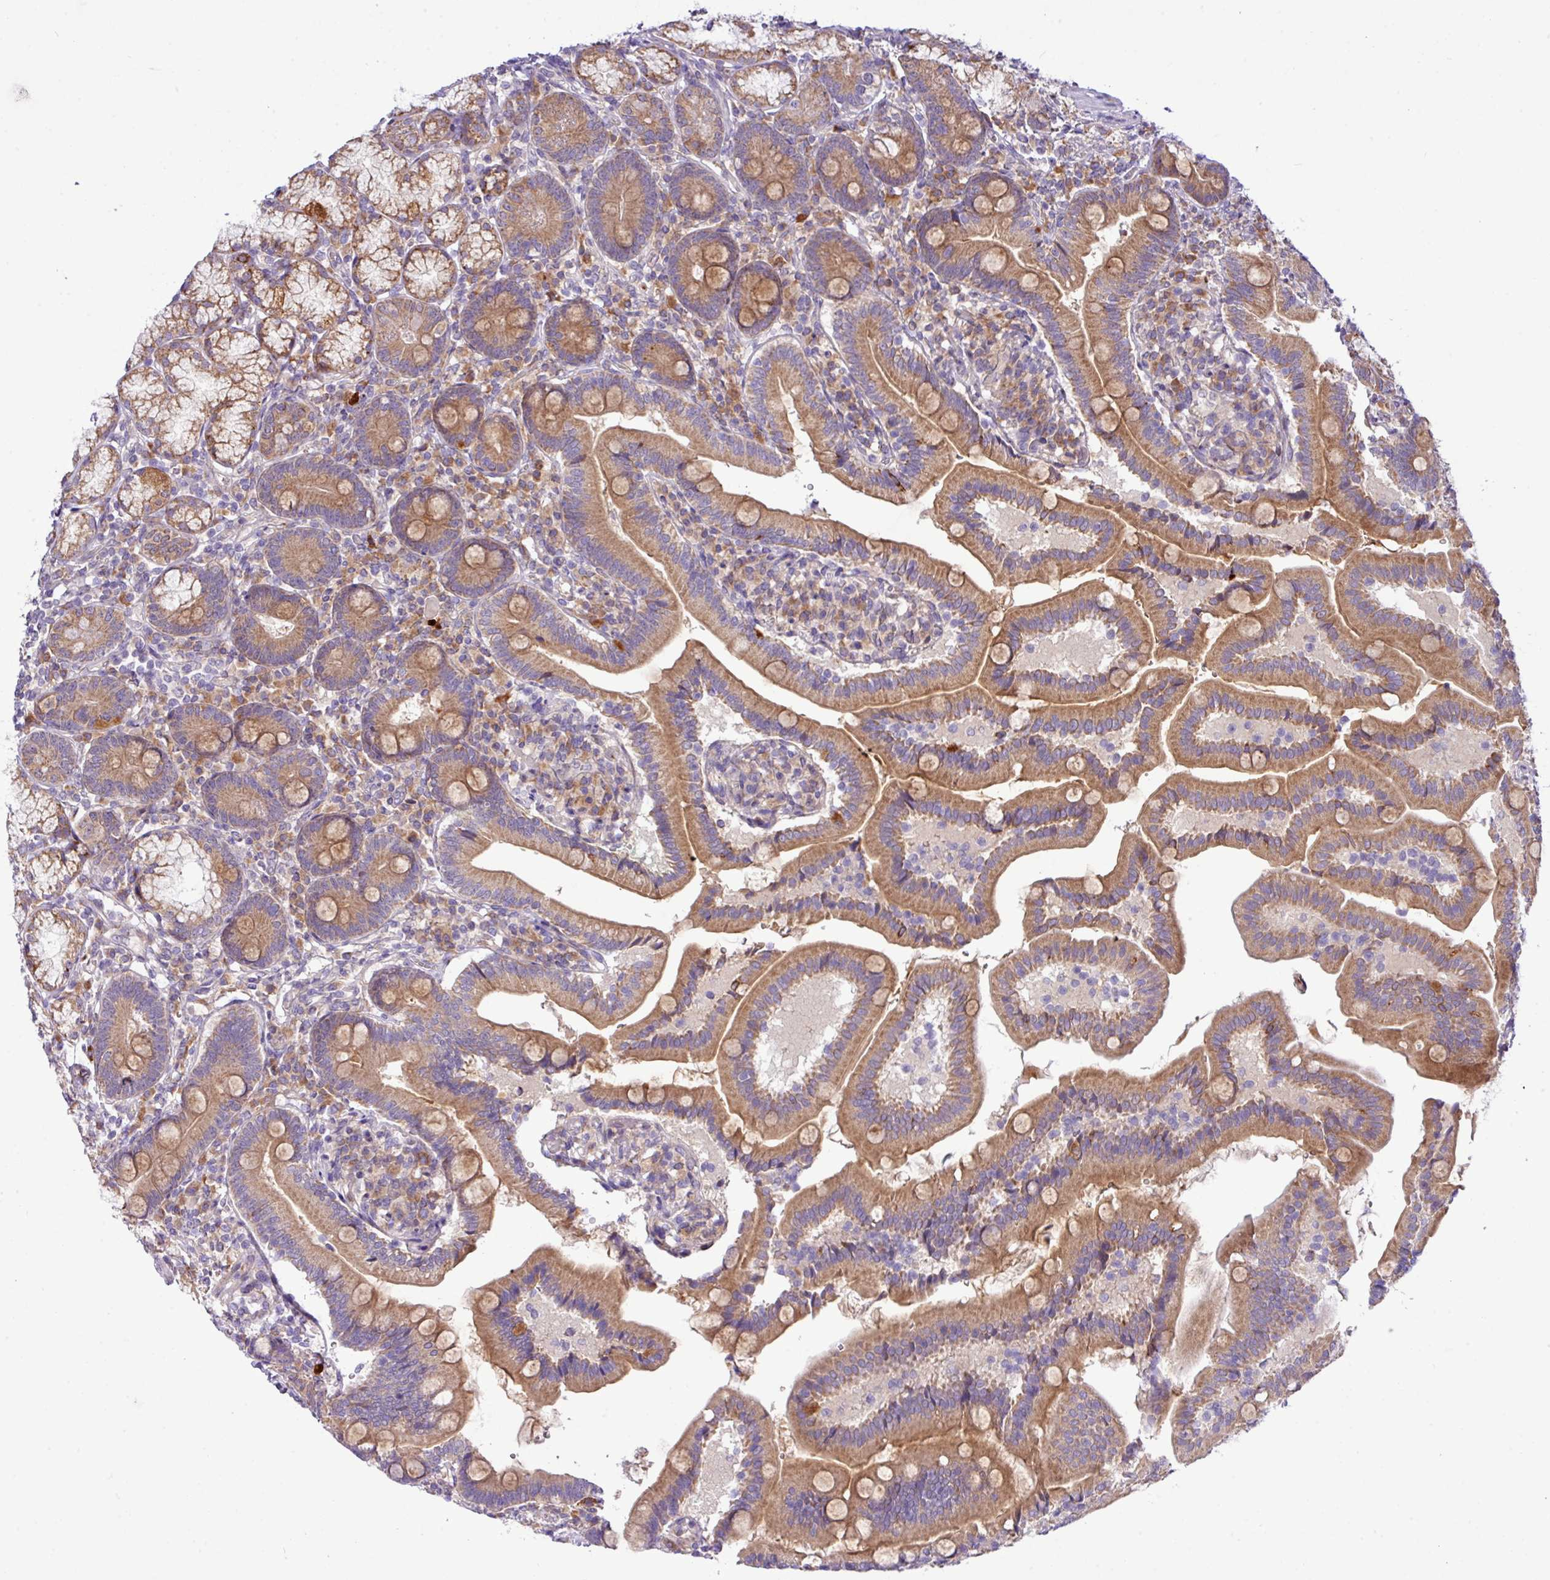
{"staining": {"intensity": "moderate", "quantity": ">75%", "location": "cytoplasmic/membranous"}, "tissue": "duodenum", "cell_type": "Glandular cells", "image_type": "normal", "snomed": [{"axis": "morphology", "description": "Normal tissue, NOS"}, {"axis": "topography", "description": "Duodenum"}], "caption": "Glandular cells display medium levels of moderate cytoplasmic/membranous positivity in about >75% of cells in benign duodenum. The staining is performed using DAB (3,3'-diaminobenzidine) brown chromogen to label protein expression. The nuclei are counter-stained blue using hematoxylin.", "gene": "TM2D2", "patient": {"sex": "female", "age": 67}}